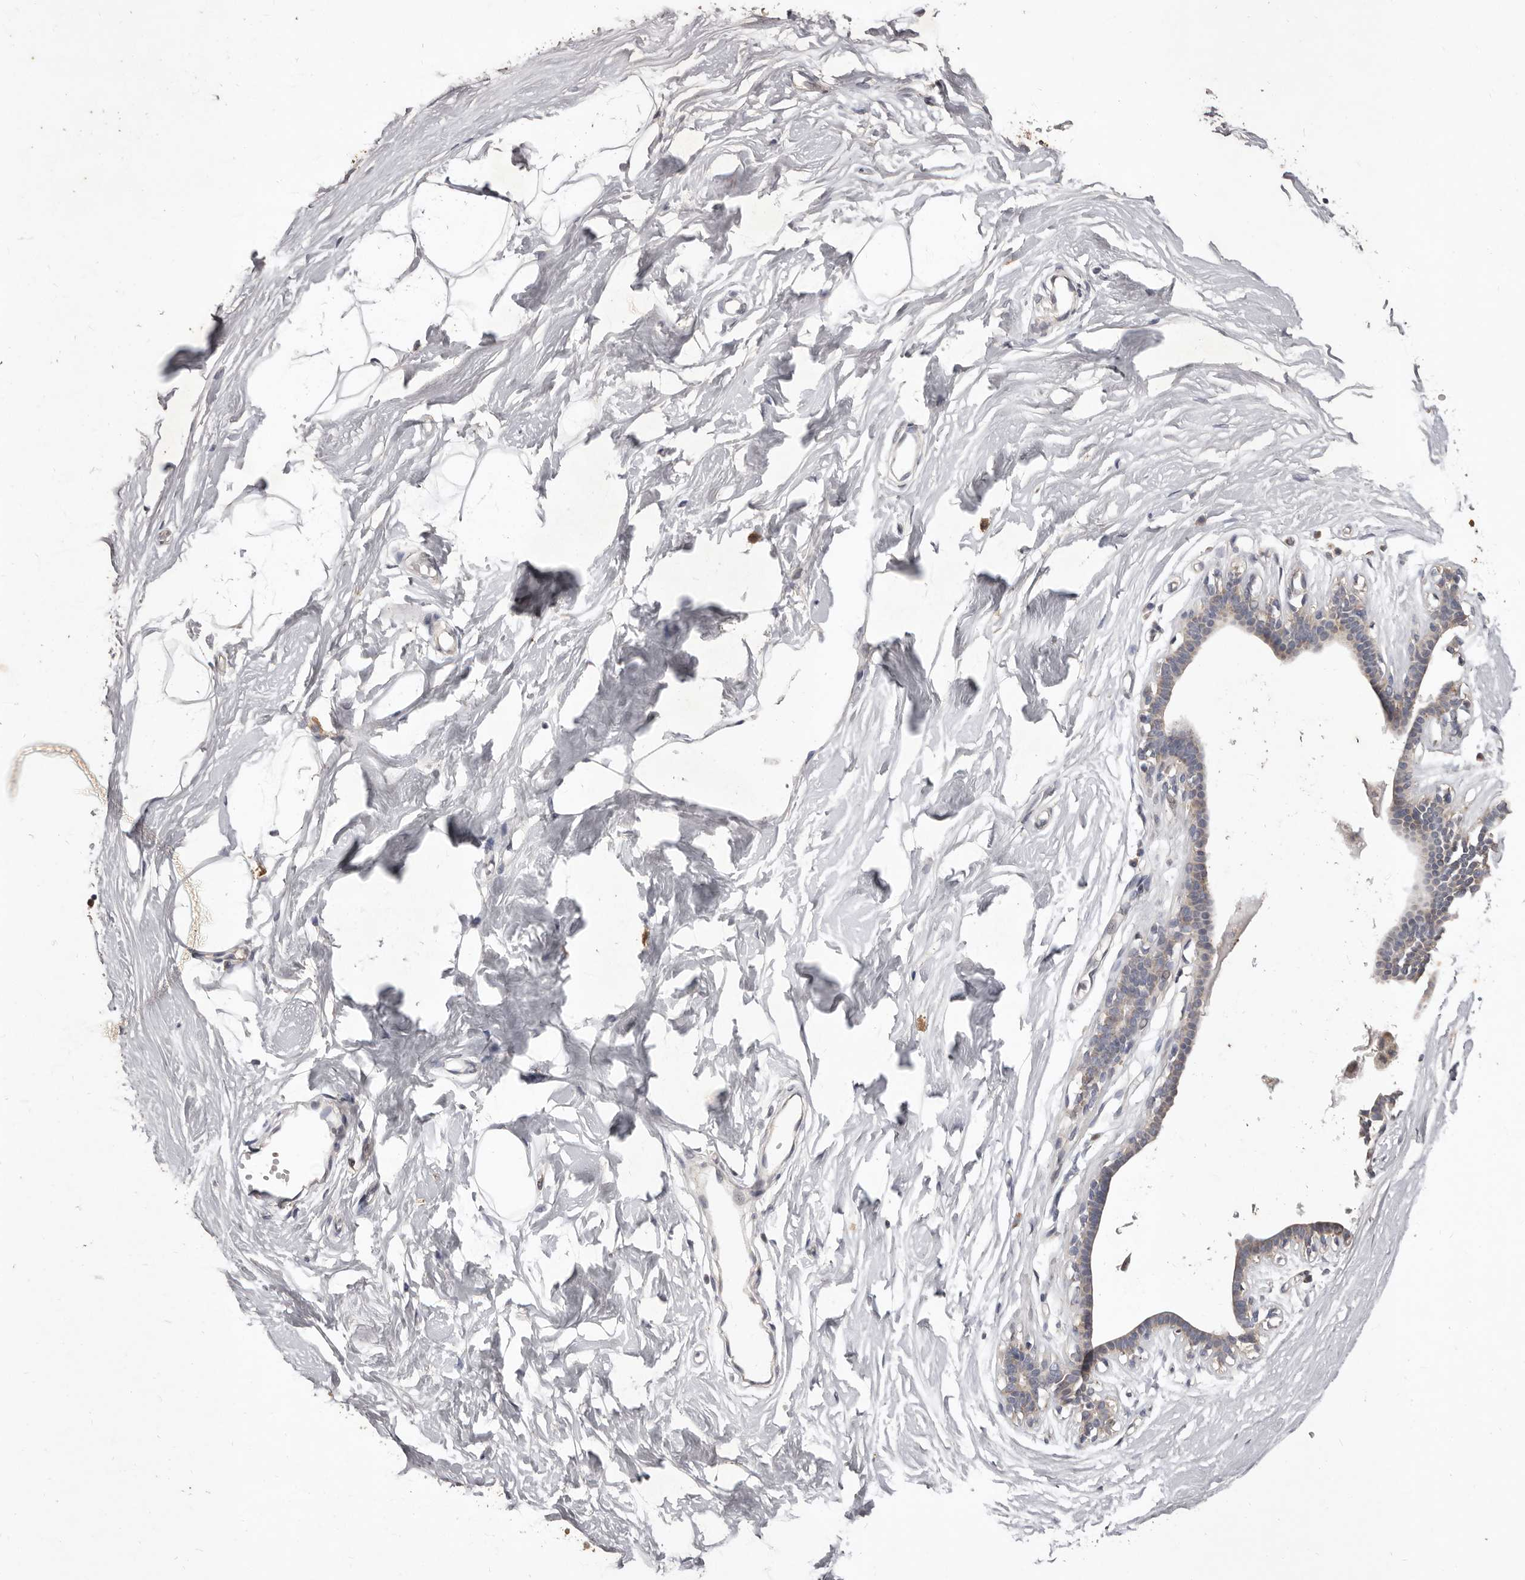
{"staining": {"intensity": "negative", "quantity": "none", "location": "none"}, "tissue": "breast", "cell_type": "Adipocytes", "image_type": "normal", "snomed": [{"axis": "morphology", "description": "Normal tissue, NOS"}, {"axis": "topography", "description": "Breast"}], "caption": "Immunohistochemistry histopathology image of normal human breast stained for a protein (brown), which demonstrates no staining in adipocytes. (DAB (3,3'-diaminobenzidine) immunohistochemistry with hematoxylin counter stain).", "gene": "CXCL14", "patient": {"sex": "female", "age": 26}}